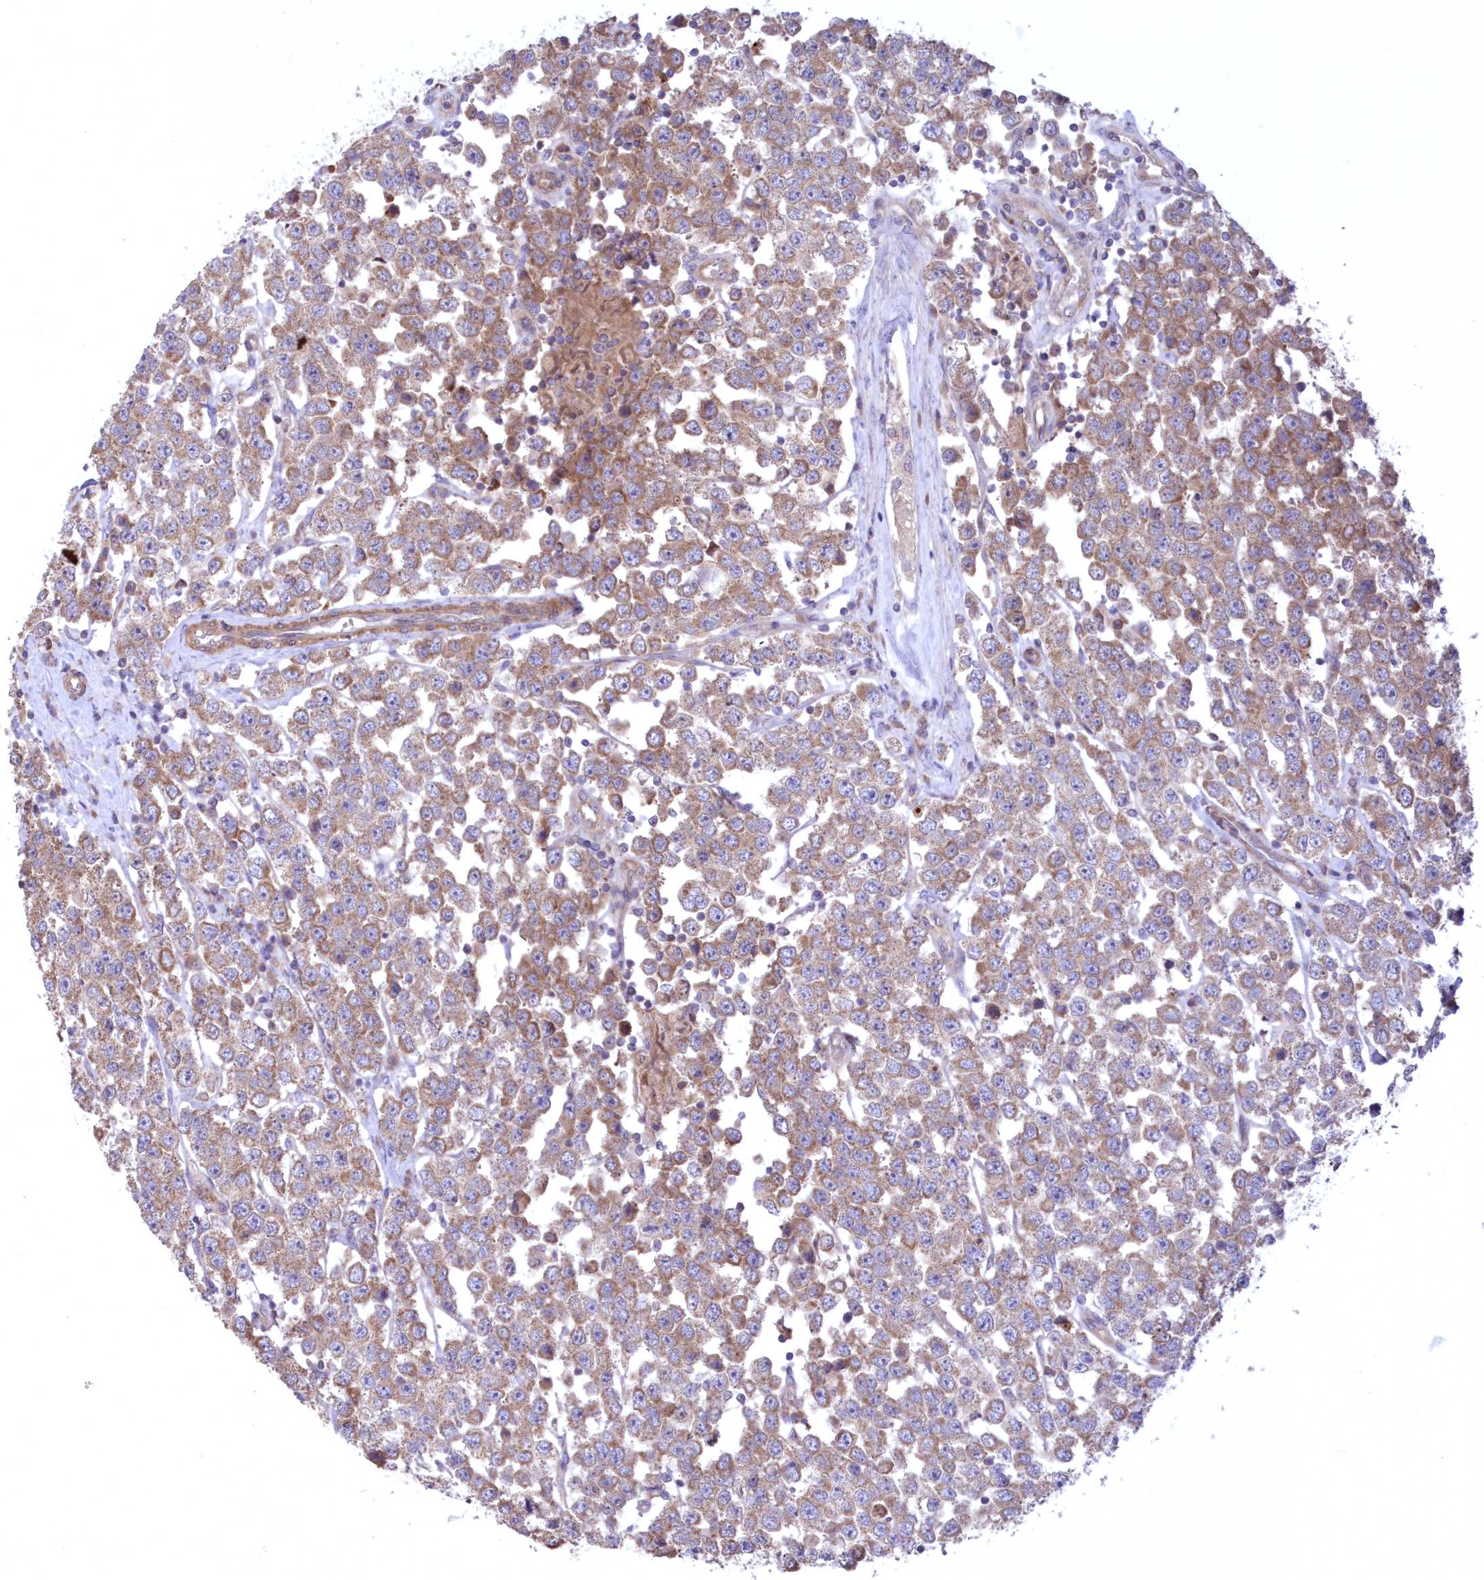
{"staining": {"intensity": "moderate", "quantity": ">75%", "location": "cytoplasmic/membranous"}, "tissue": "testis cancer", "cell_type": "Tumor cells", "image_type": "cancer", "snomed": [{"axis": "morphology", "description": "Seminoma, NOS"}, {"axis": "topography", "description": "Testis"}], "caption": "Testis cancer stained with a brown dye exhibits moderate cytoplasmic/membranous positive positivity in about >75% of tumor cells.", "gene": "MTRF1L", "patient": {"sex": "male", "age": 28}}